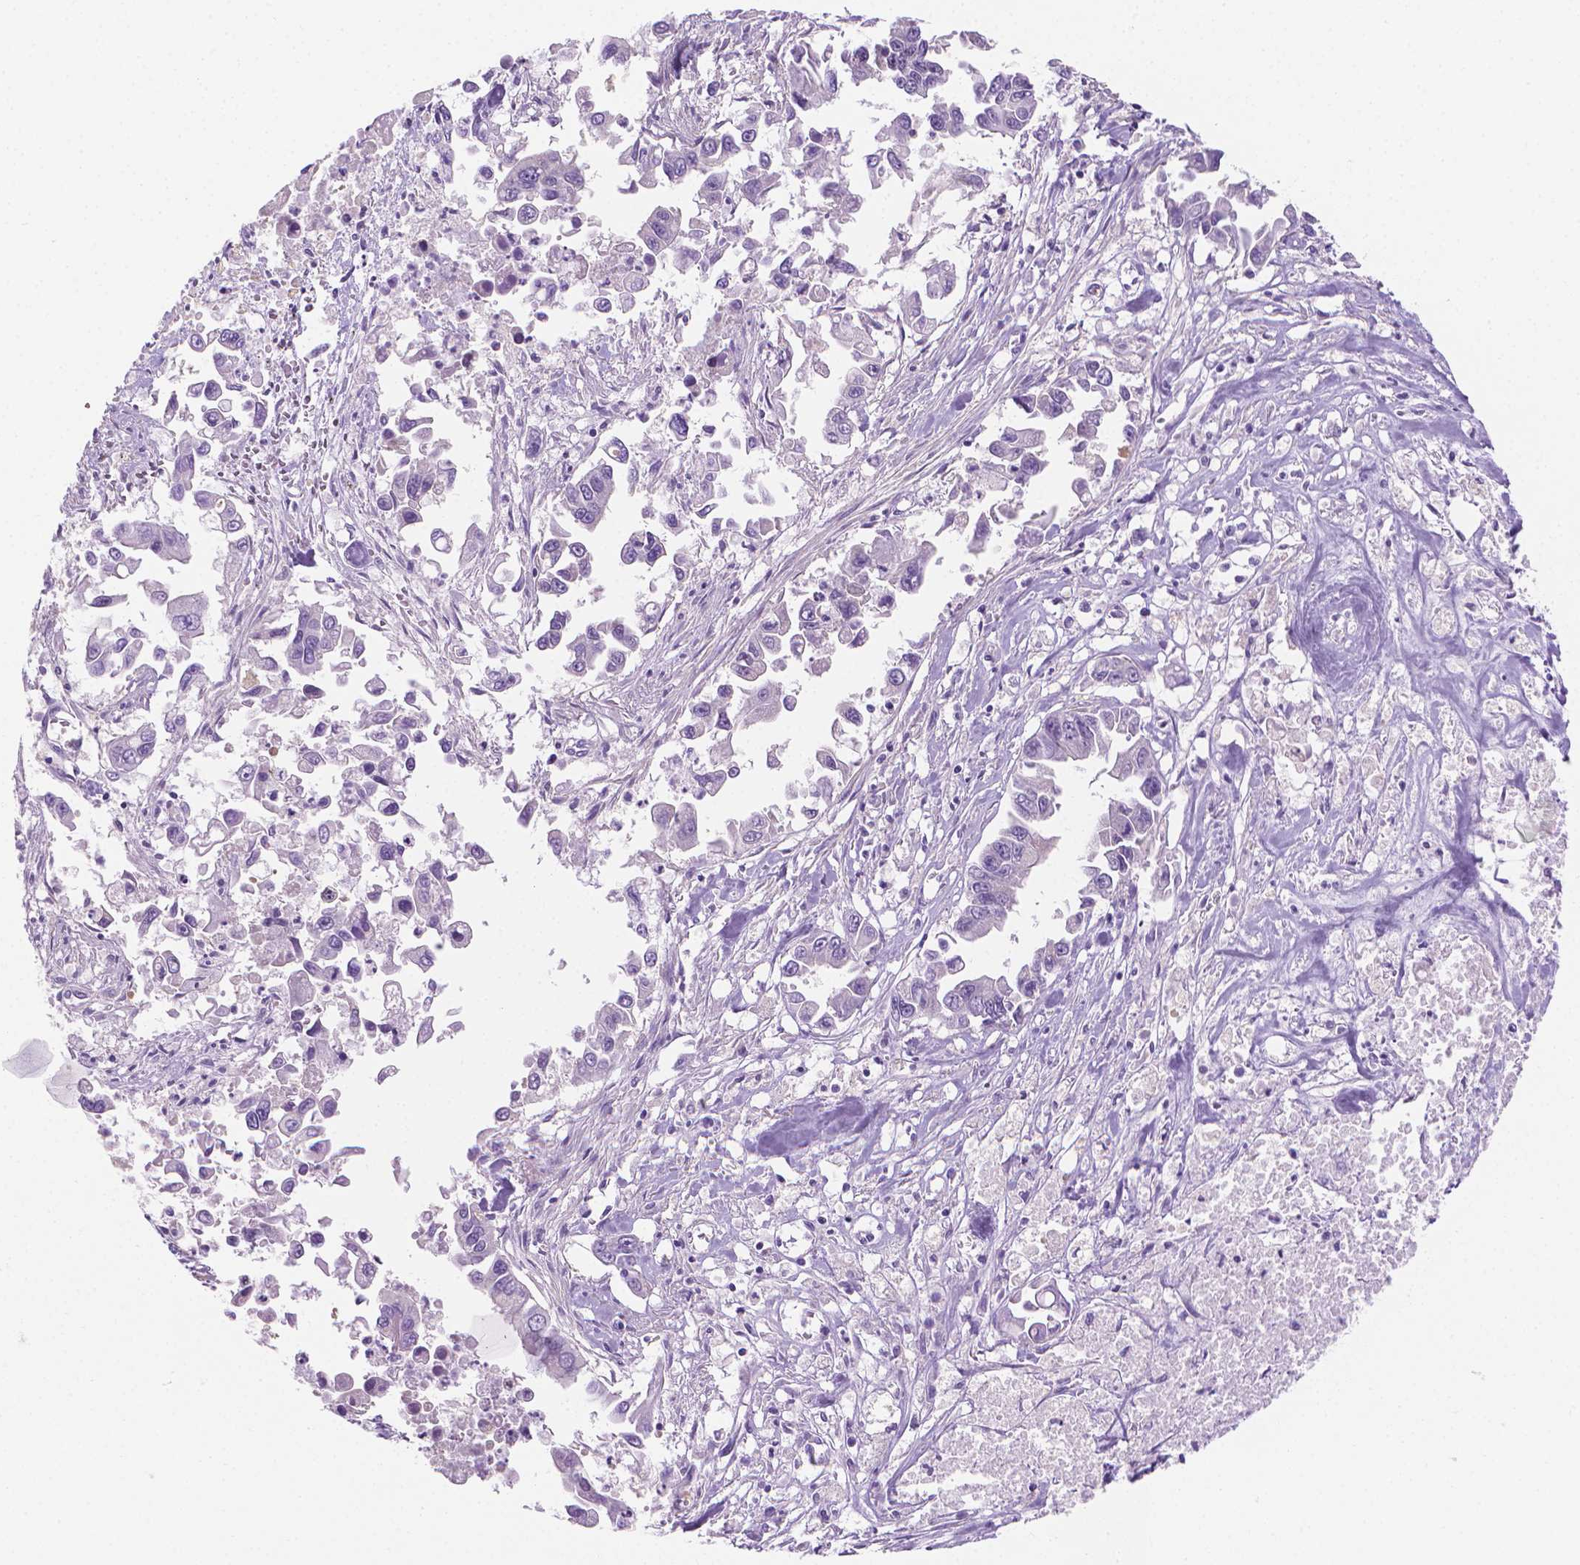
{"staining": {"intensity": "negative", "quantity": "none", "location": "none"}, "tissue": "pancreatic cancer", "cell_type": "Tumor cells", "image_type": "cancer", "snomed": [{"axis": "morphology", "description": "Adenocarcinoma, NOS"}, {"axis": "topography", "description": "Pancreas"}], "caption": "Immunohistochemical staining of pancreatic cancer shows no significant positivity in tumor cells.", "gene": "FASN", "patient": {"sex": "female", "age": 83}}